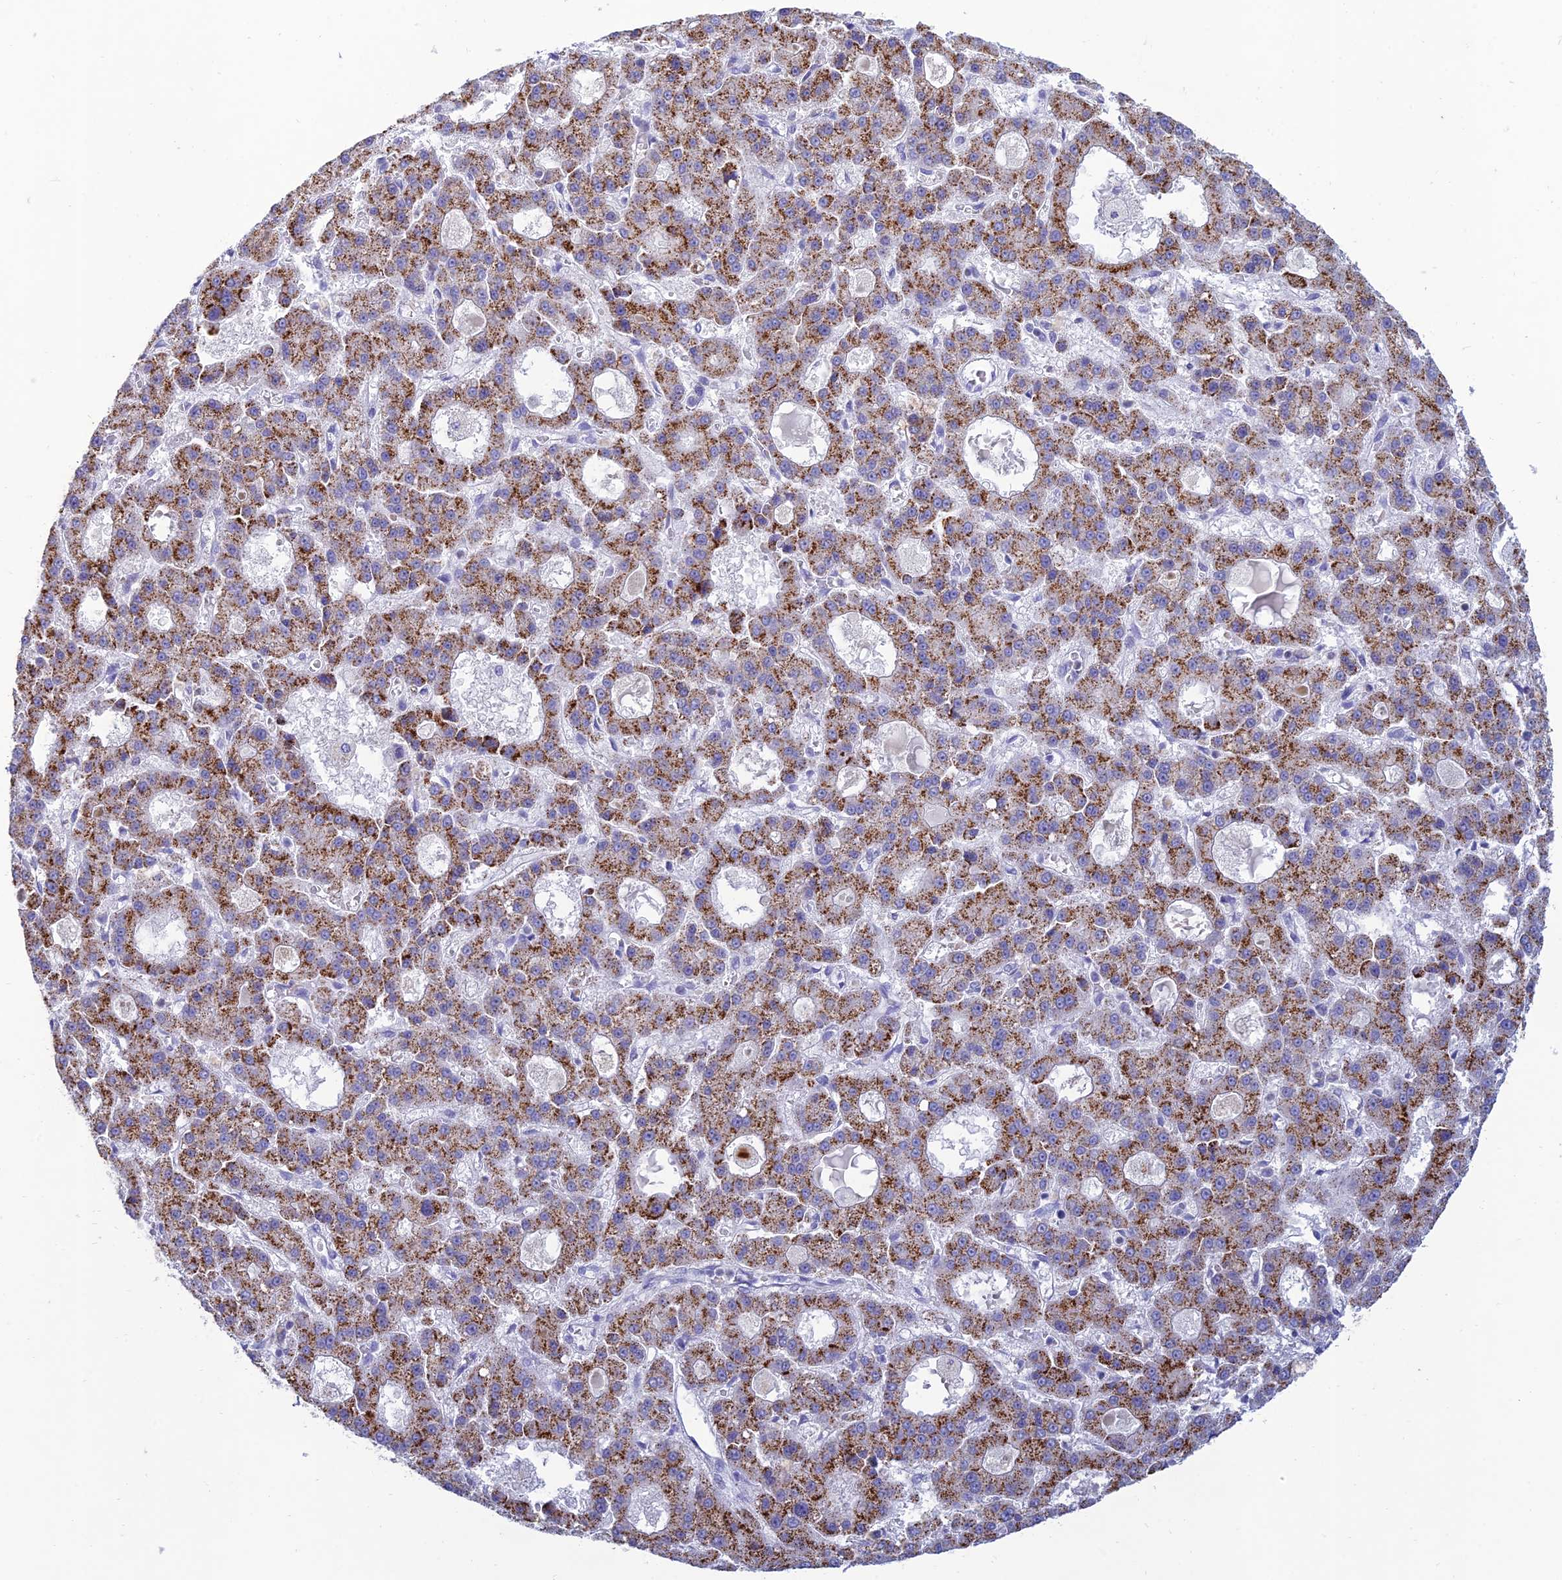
{"staining": {"intensity": "moderate", "quantity": ">75%", "location": "cytoplasmic/membranous"}, "tissue": "liver cancer", "cell_type": "Tumor cells", "image_type": "cancer", "snomed": [{"axis": "morphology", "description": "Carcinoma, Hepatocellular, NOS"}, {"axis": "topography", "description": "Liver"}], "caption": "Immunohistochemical staining of hepatocellular carcinoma (liver) reveals medium levels of moderate cytoplasmic/membranous staining in approximately >75% of tumor cells.", "gene": "MAL2", "patient": {"sex": "male", "age": 70}}